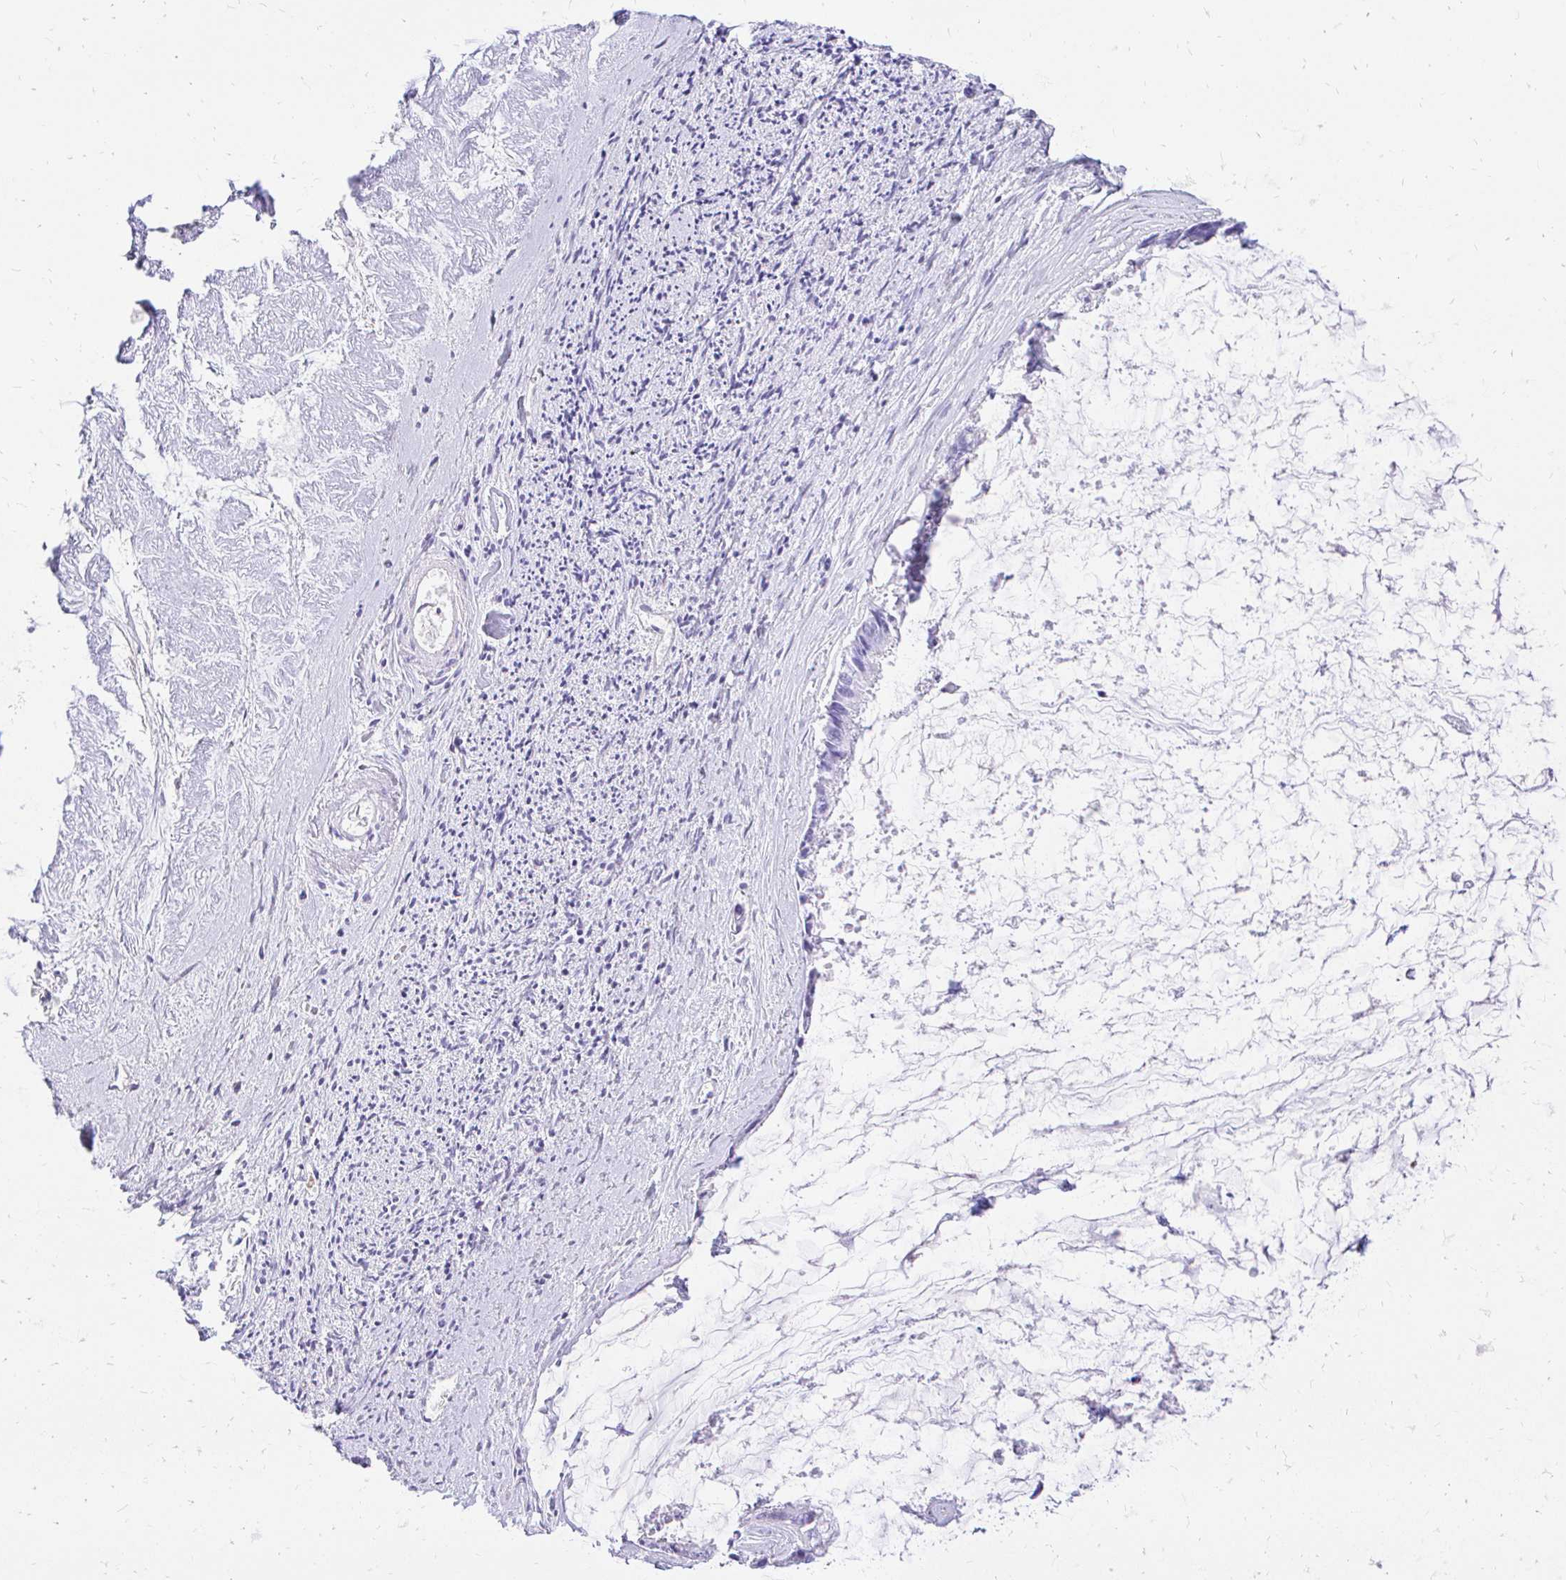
{"staining": {"intensity": "negative", "quantity": "none", "location": "none"}, "tissue": "ovarian cancer", "cell_type": "Tumor cells", "image_type": "cancer", "snomed": [{"axis": "morphology", "description": "Cystadenocarcinoma, mucinous, NOS"}, {"axis": "topography", "description": "Ovary"}], "caption": "This is a micrograph of IHC staining of ovarian mucinous cystadenocarcinoma, which shows no staining in tumor cells. (DAB (3,3'-diaminobenzidine) immunohistochemistry visualized using brightfield microscopy, high magnification).", "gene": "FATE1", "patient": {"sex": "female", "age": 90}}